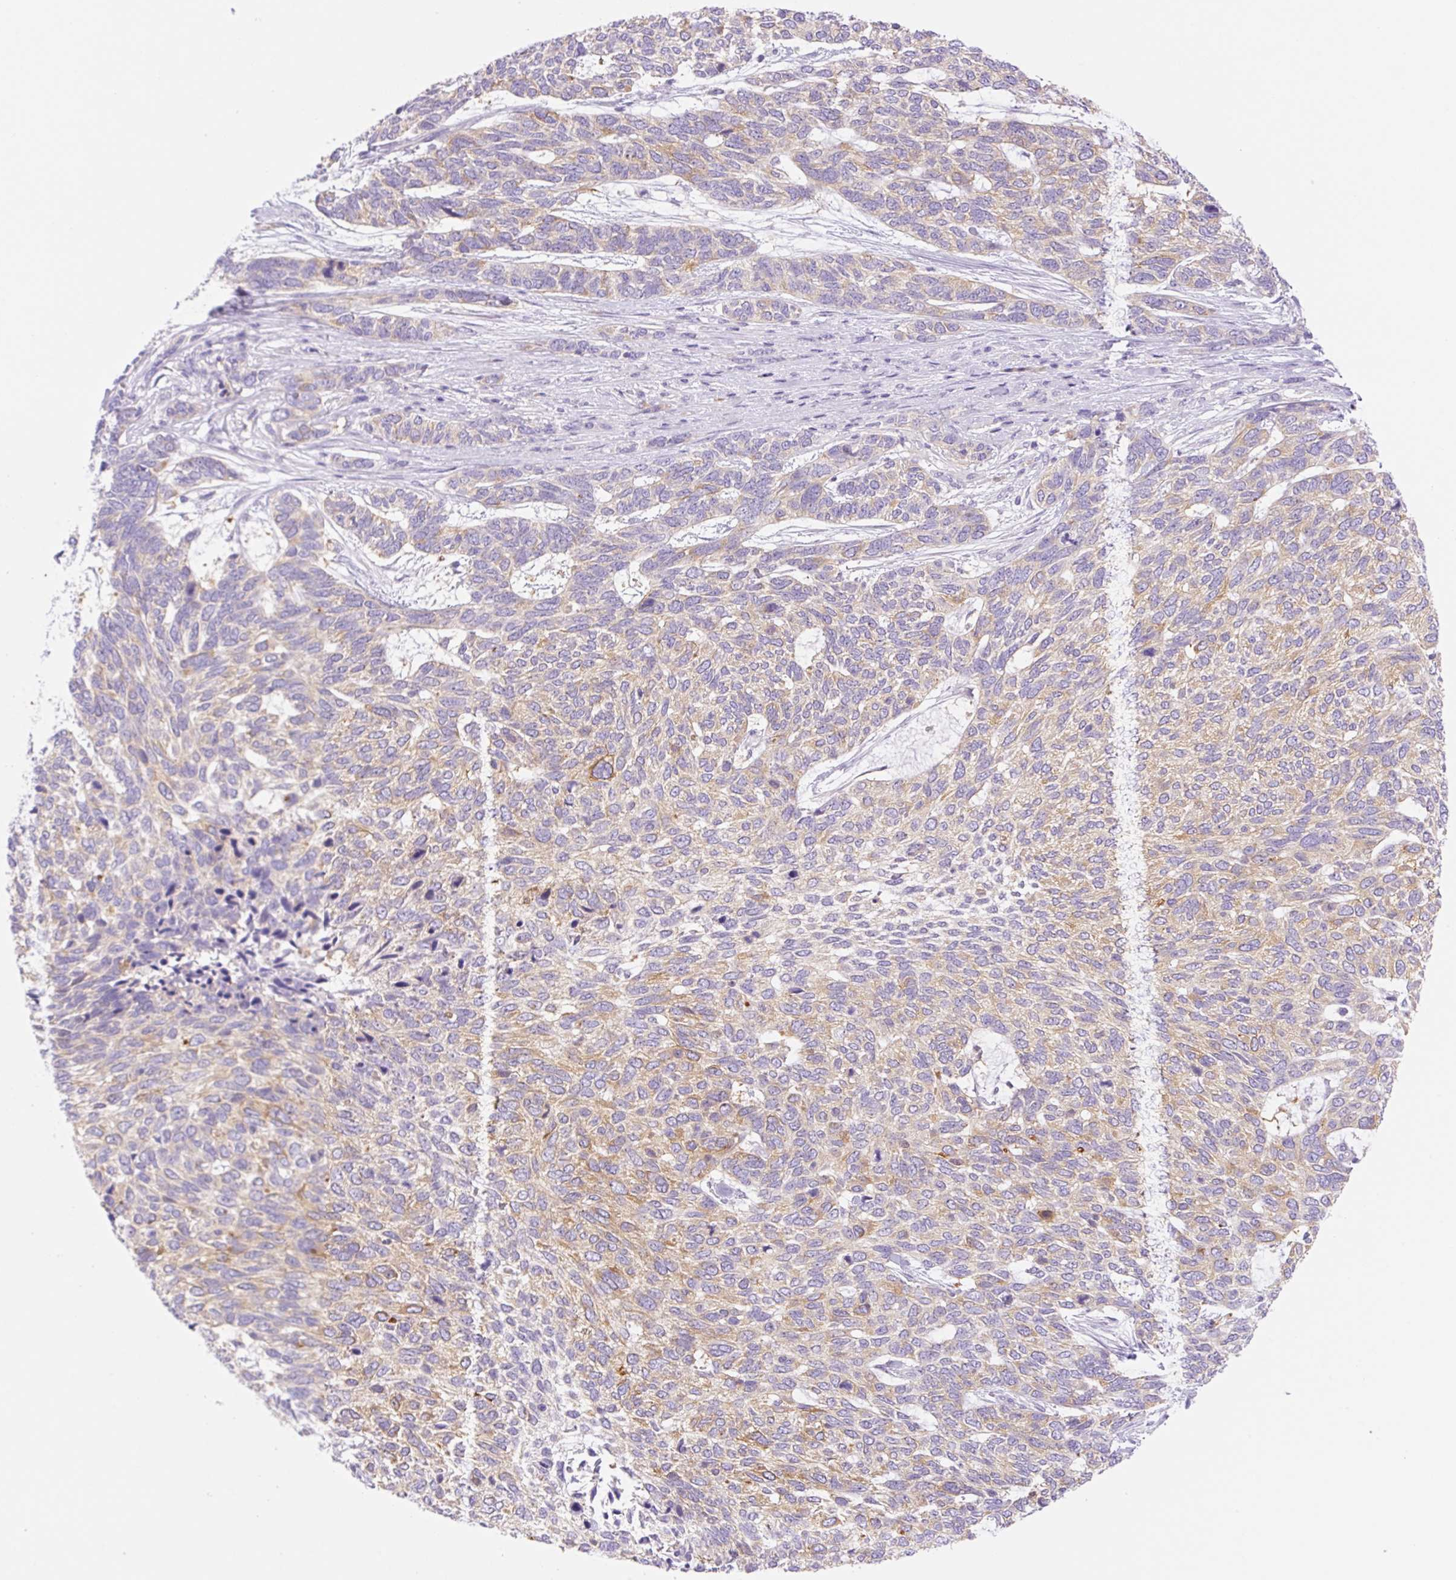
{"staining": {"intensity": "weak", "quantity": ">75%", "location": "cytoplasmic/membranous"}, "tissue": "skin cancer", "cell_type": "Tumor cells", "image_type": "cancer", "snomed": [{"axis": "morphology", "description": "Basal cell carcinoma"}, {"axis": "topography", "description": "Skin"}], "caption": "A photomicrograph of human skin cancer stained for a protein exhibits weak cytoplasmic/membranous brown staining in tumor cells.", "gene": "DENND5A", "patient": {"sex": "female", "age": 65}}